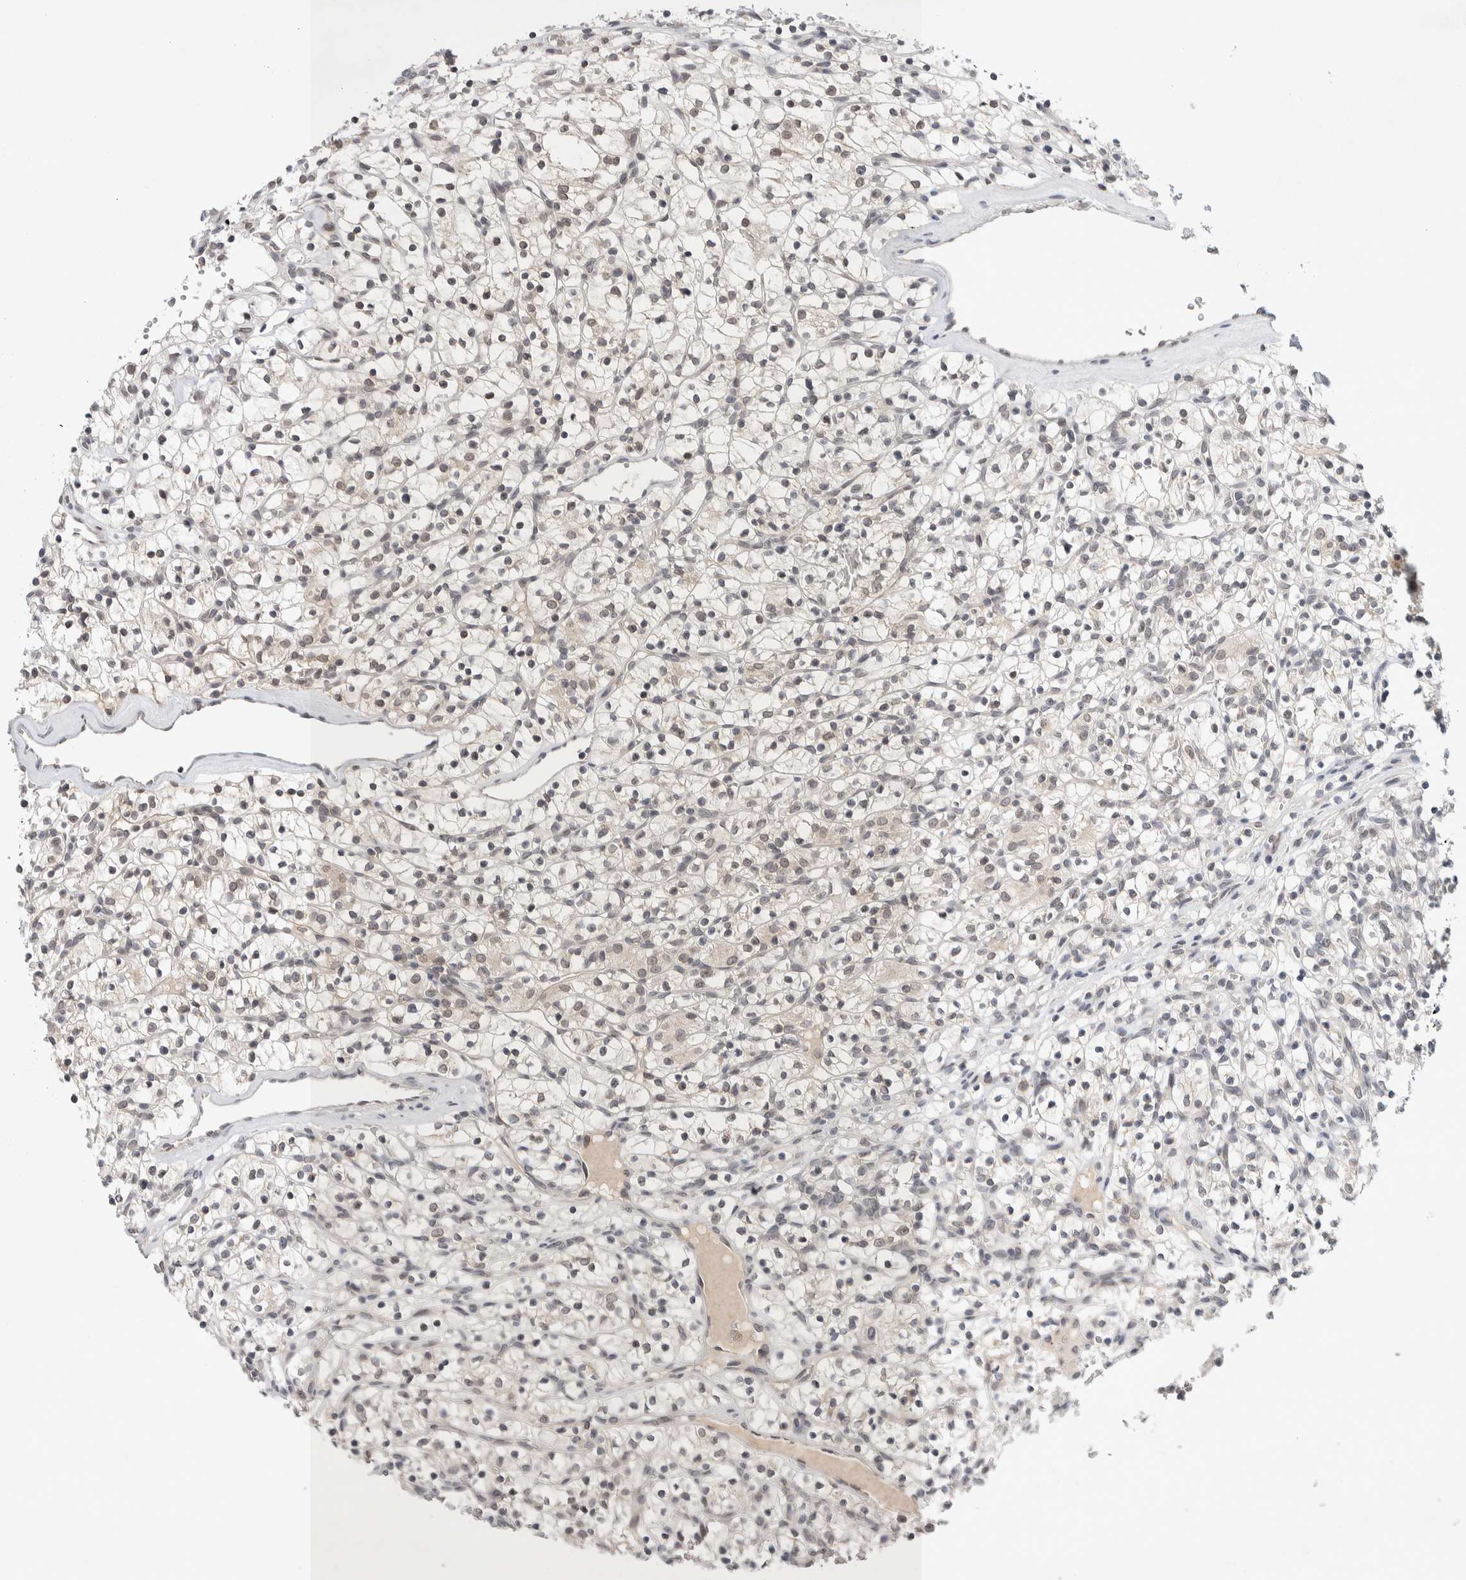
{"staining": {"intensity": "weak", "quantity": "<25%", "location": "nuclear"}, "tissue": "renal cancer", "cell_type": "Tumor cells", "image_type": "cancer", "snomed": [{"axis": "morphology", "description": "Adenocarcinoma, NOS"}, {"axis": "topography", "description": "Kidney"}], "caption": "A high-resolution micrograph shows IHC staining of renal cancer (adenocarcinoma), which displays no significant expression in tumor cells. (Stains: DAB (3,3'-diaminobenzidine) IHC with hematoxylin counter stain, Microscopy: brightfield microscopy at high magnification).", "gene": "CRAT", "patient": {"sex": "female", "age": 57}}